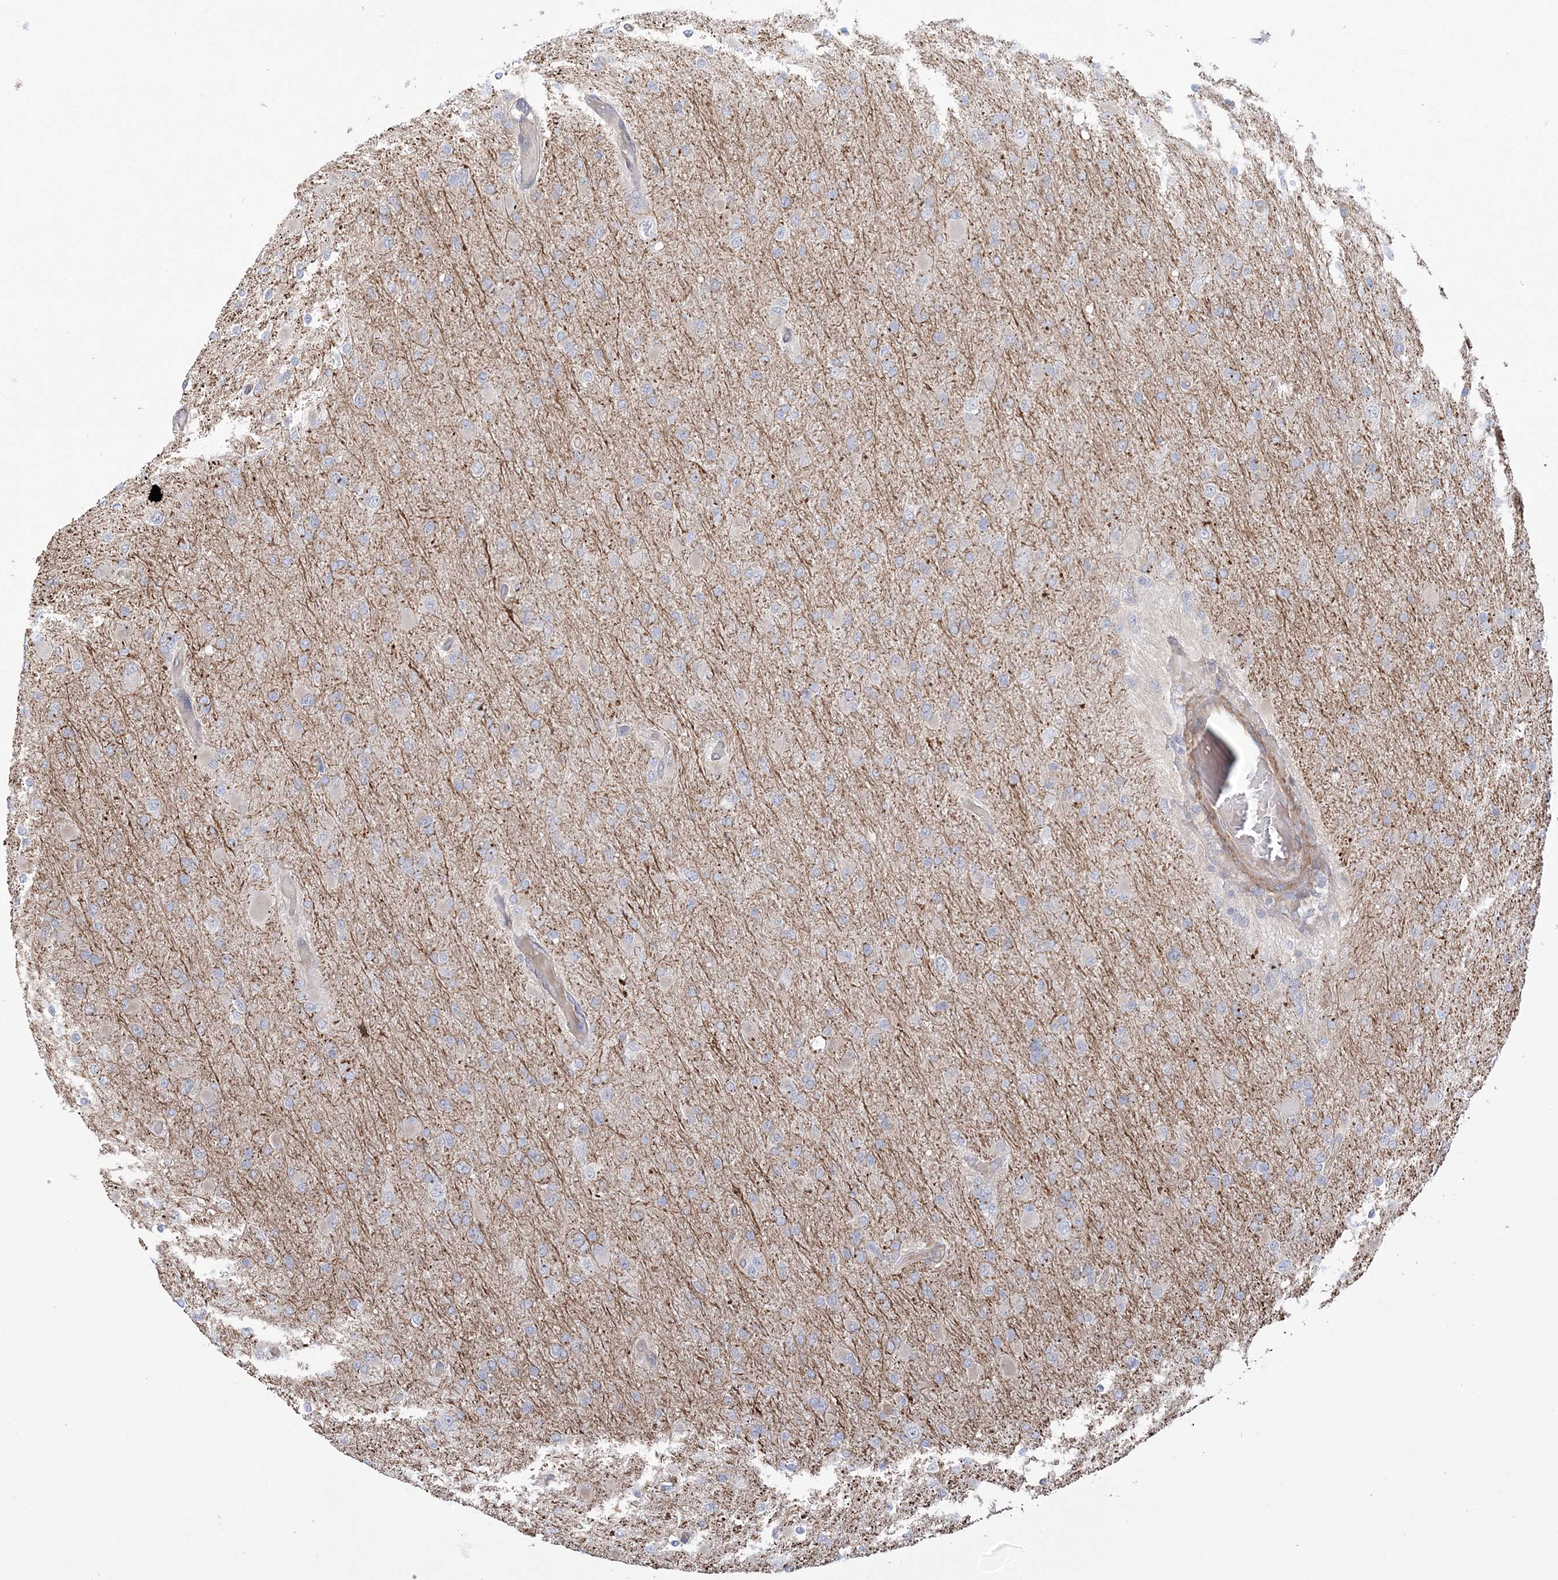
{"staining": {"intensity": "negative", "quantity": "none", "location": "none"}, "tissue": "glioma", "cell_type": "Tumor cells", "image_type": "cancer", "snomed": [{"axis": "morphology", "description": "Glioma, malignant, High grade"}, {"axis": "topography", "description": "Cerebral cortex"}], "caption": "This is an immunohistochemistry micrograph of human glioma. There is no expression in tumor cells.", "gene": "ZNF821", "patient": {"sex": "female", "age": 36}}